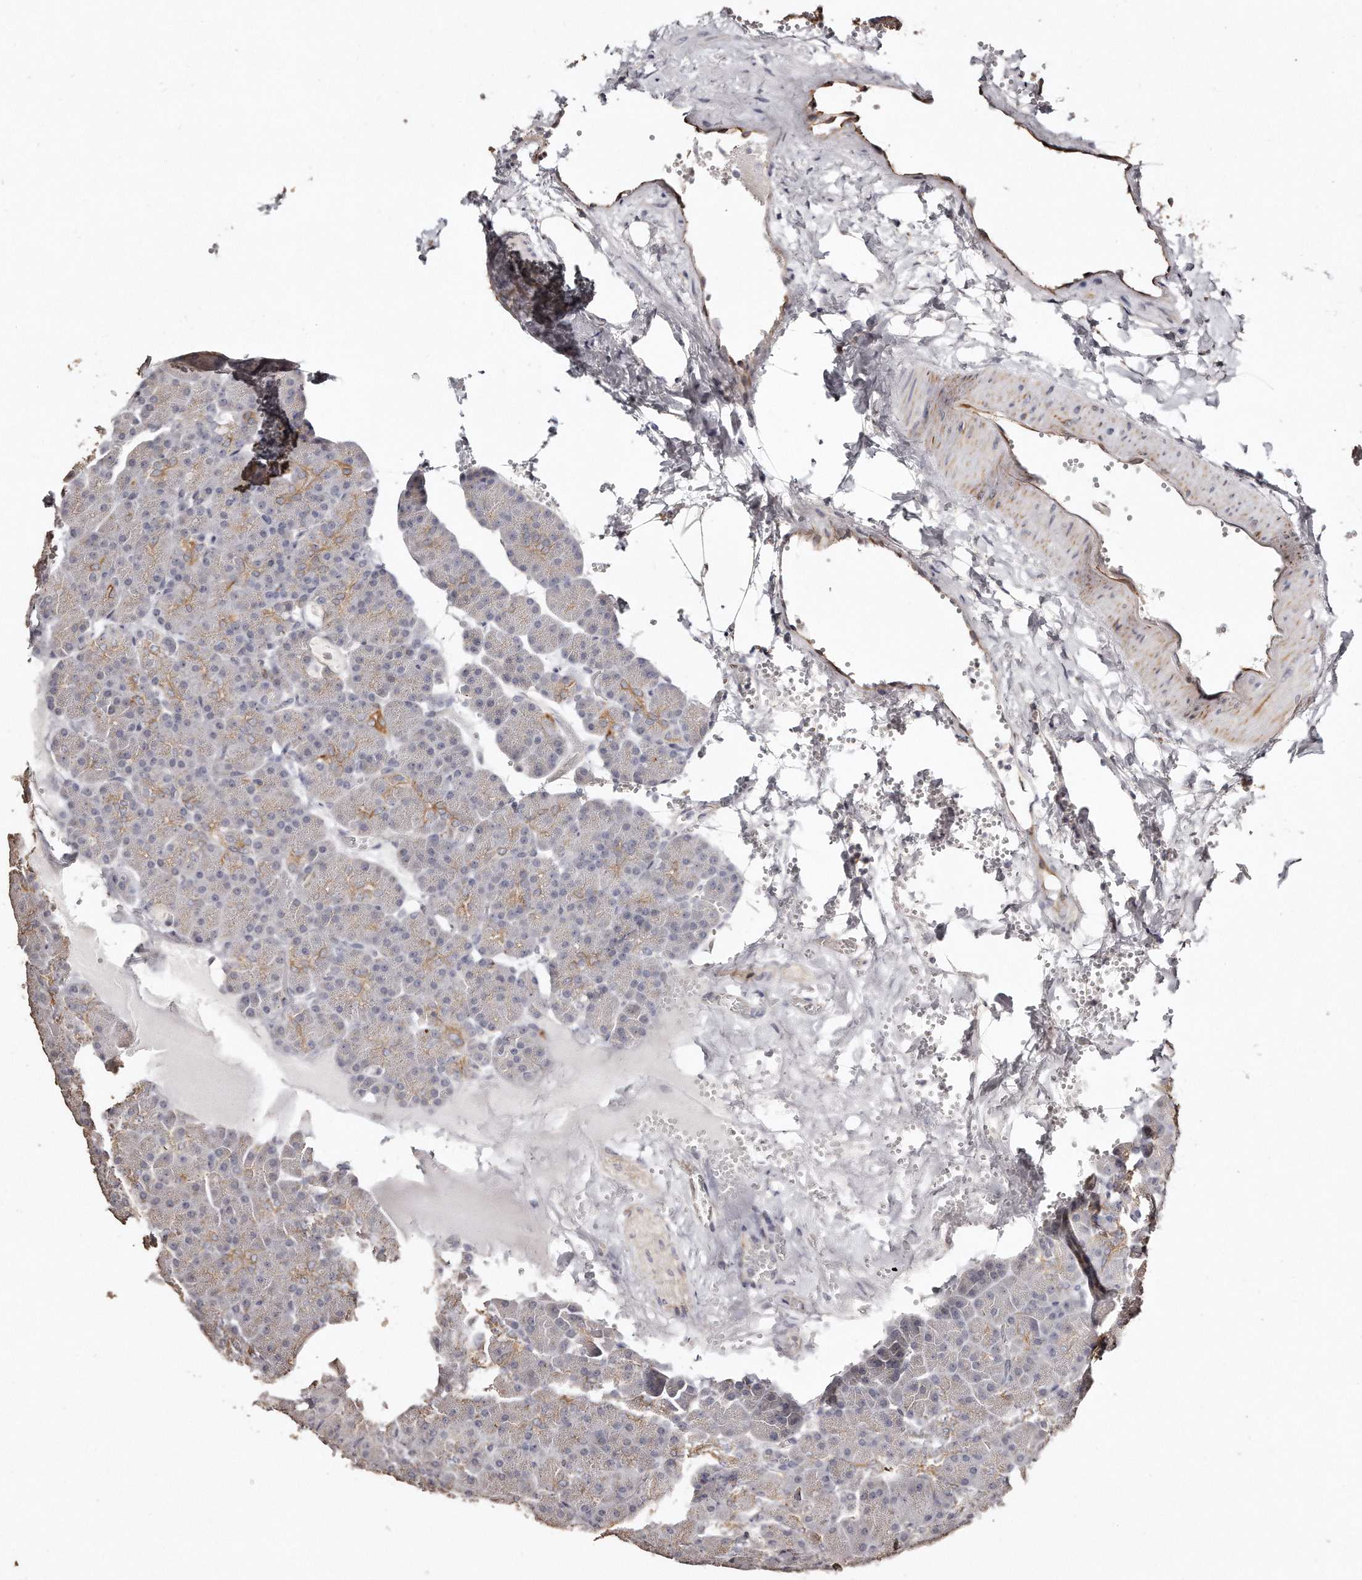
{"staining": {"intensity": "strong", "quantity": "<25%", "location": "cytoplasmic/membranous"}, "tissue": "pancreas", "cell_type": "Exocrine glandular cells", "image_type": "normal", "snomed": [{"axis": "morphology", "description": "Normal tissue, NOS"}, {"axis": "morphology", "description": "Carcinoid, malignant, NOS"}, {"axis": "topography", "description": "Pancreas"}], "caption": "Protein expression analysis of normal pancreas reveals strong cytoplasmic/membranous staining in approximately <25% of exocrine glandular cells.", "gene": "ZYG11A", "patient": {"sex": "female", "age": 35}}